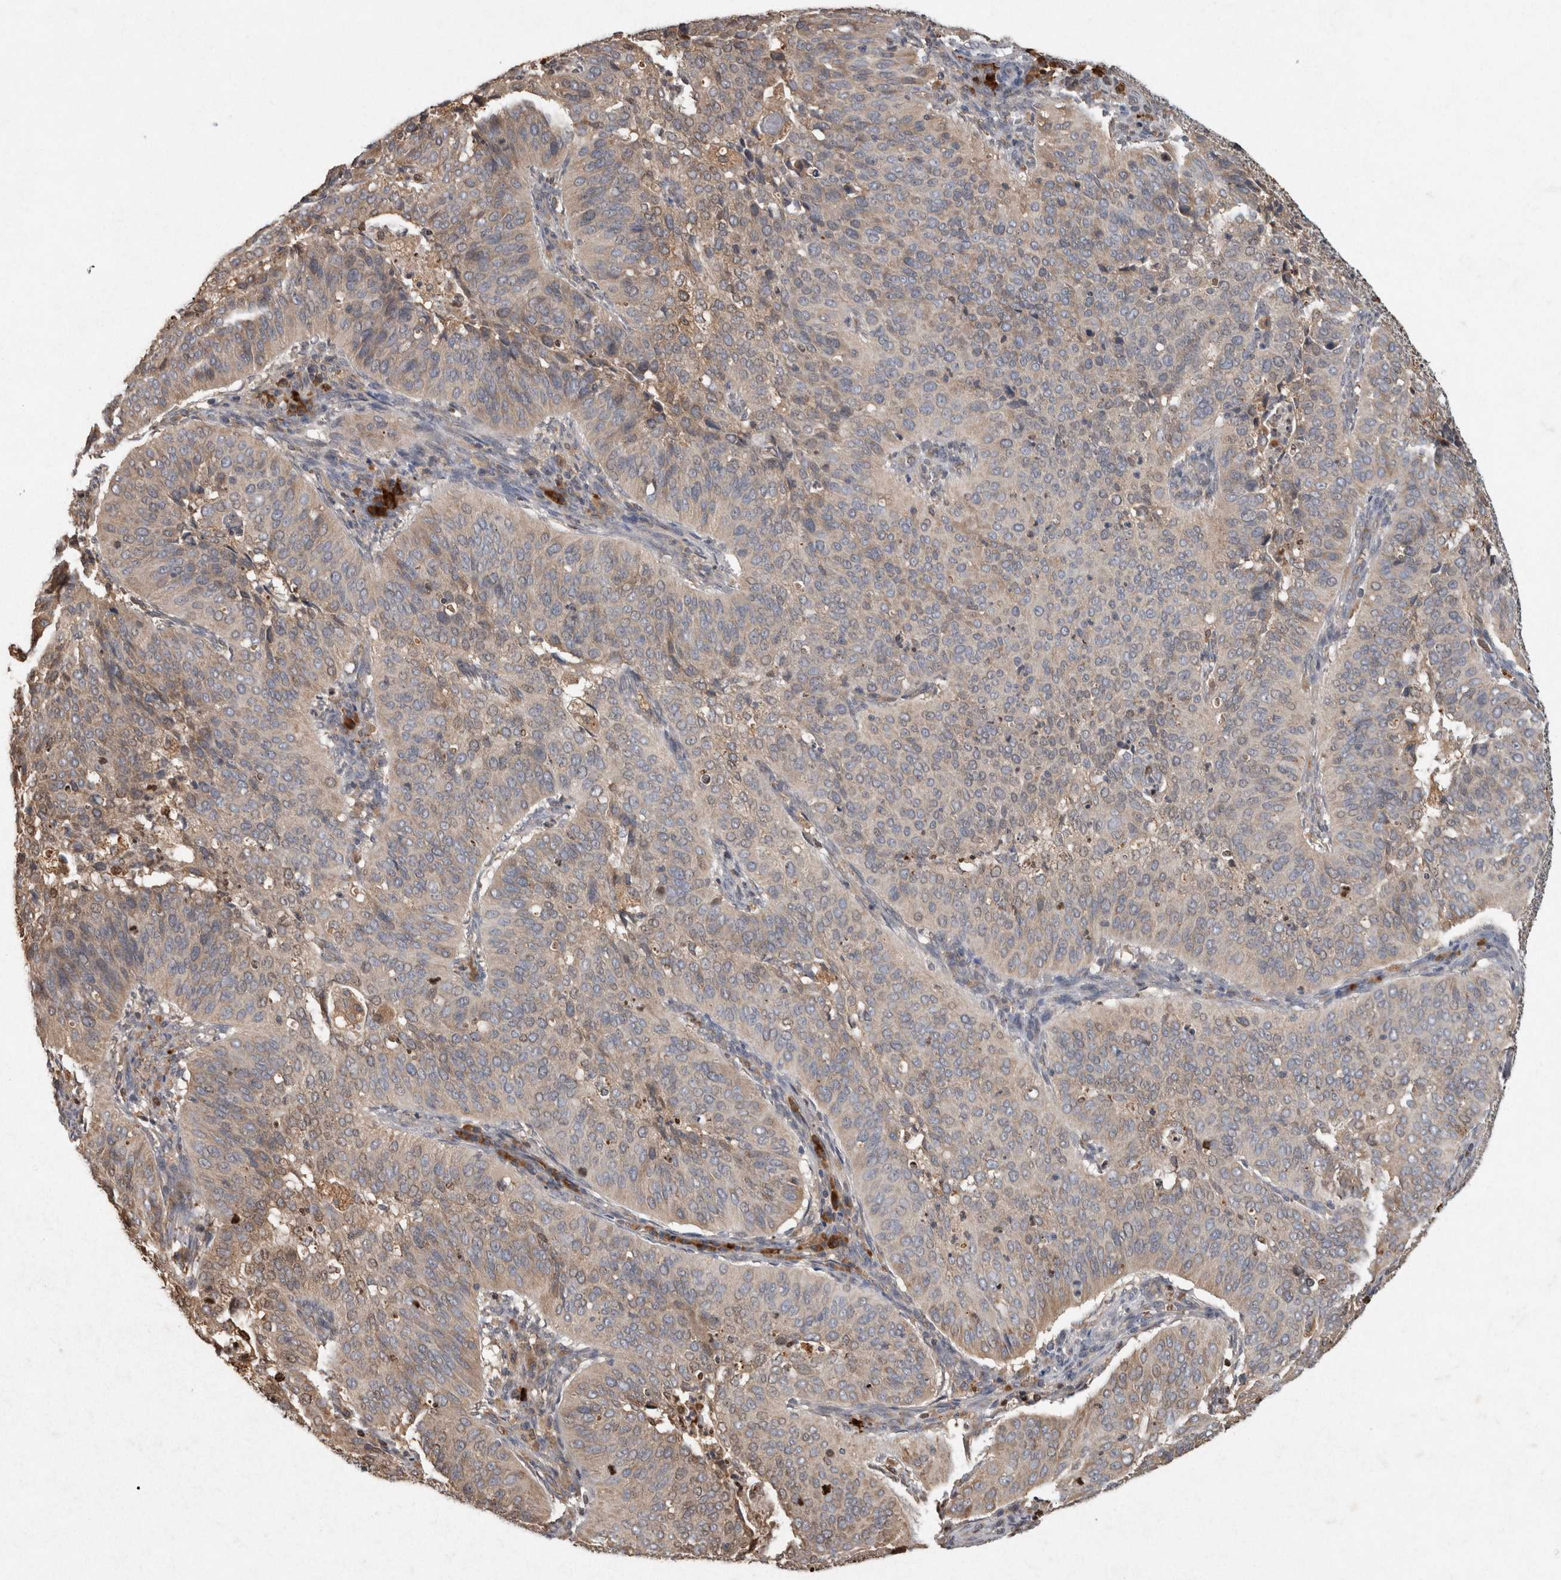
{"staining": {"intensity": "weak", "quantity": ">75%", "location": "cytoplasmic/membranous"}, "tissue": "cervical cancer", "cell_type": "Tumor cells", "image_type": "cancer", "snomed": [{"axis": "morphology", "description": "Normal tissue, NOS"}, {"axis": "morphology", "description": "Squamous cell carcinoma, NOS"}, {"axis": "topography", "description": "Cervix"}], "caption": "An immunohistochemistry histopathology image of neoplastic tissue is shown. Protein staining in brown highlights weak cytoplasmic/membranous positivity in cervical squamous cell carcinoma within tumor cells.", "gene": "ADGRL3", "patient": {"sex": "female", "age": 39}}